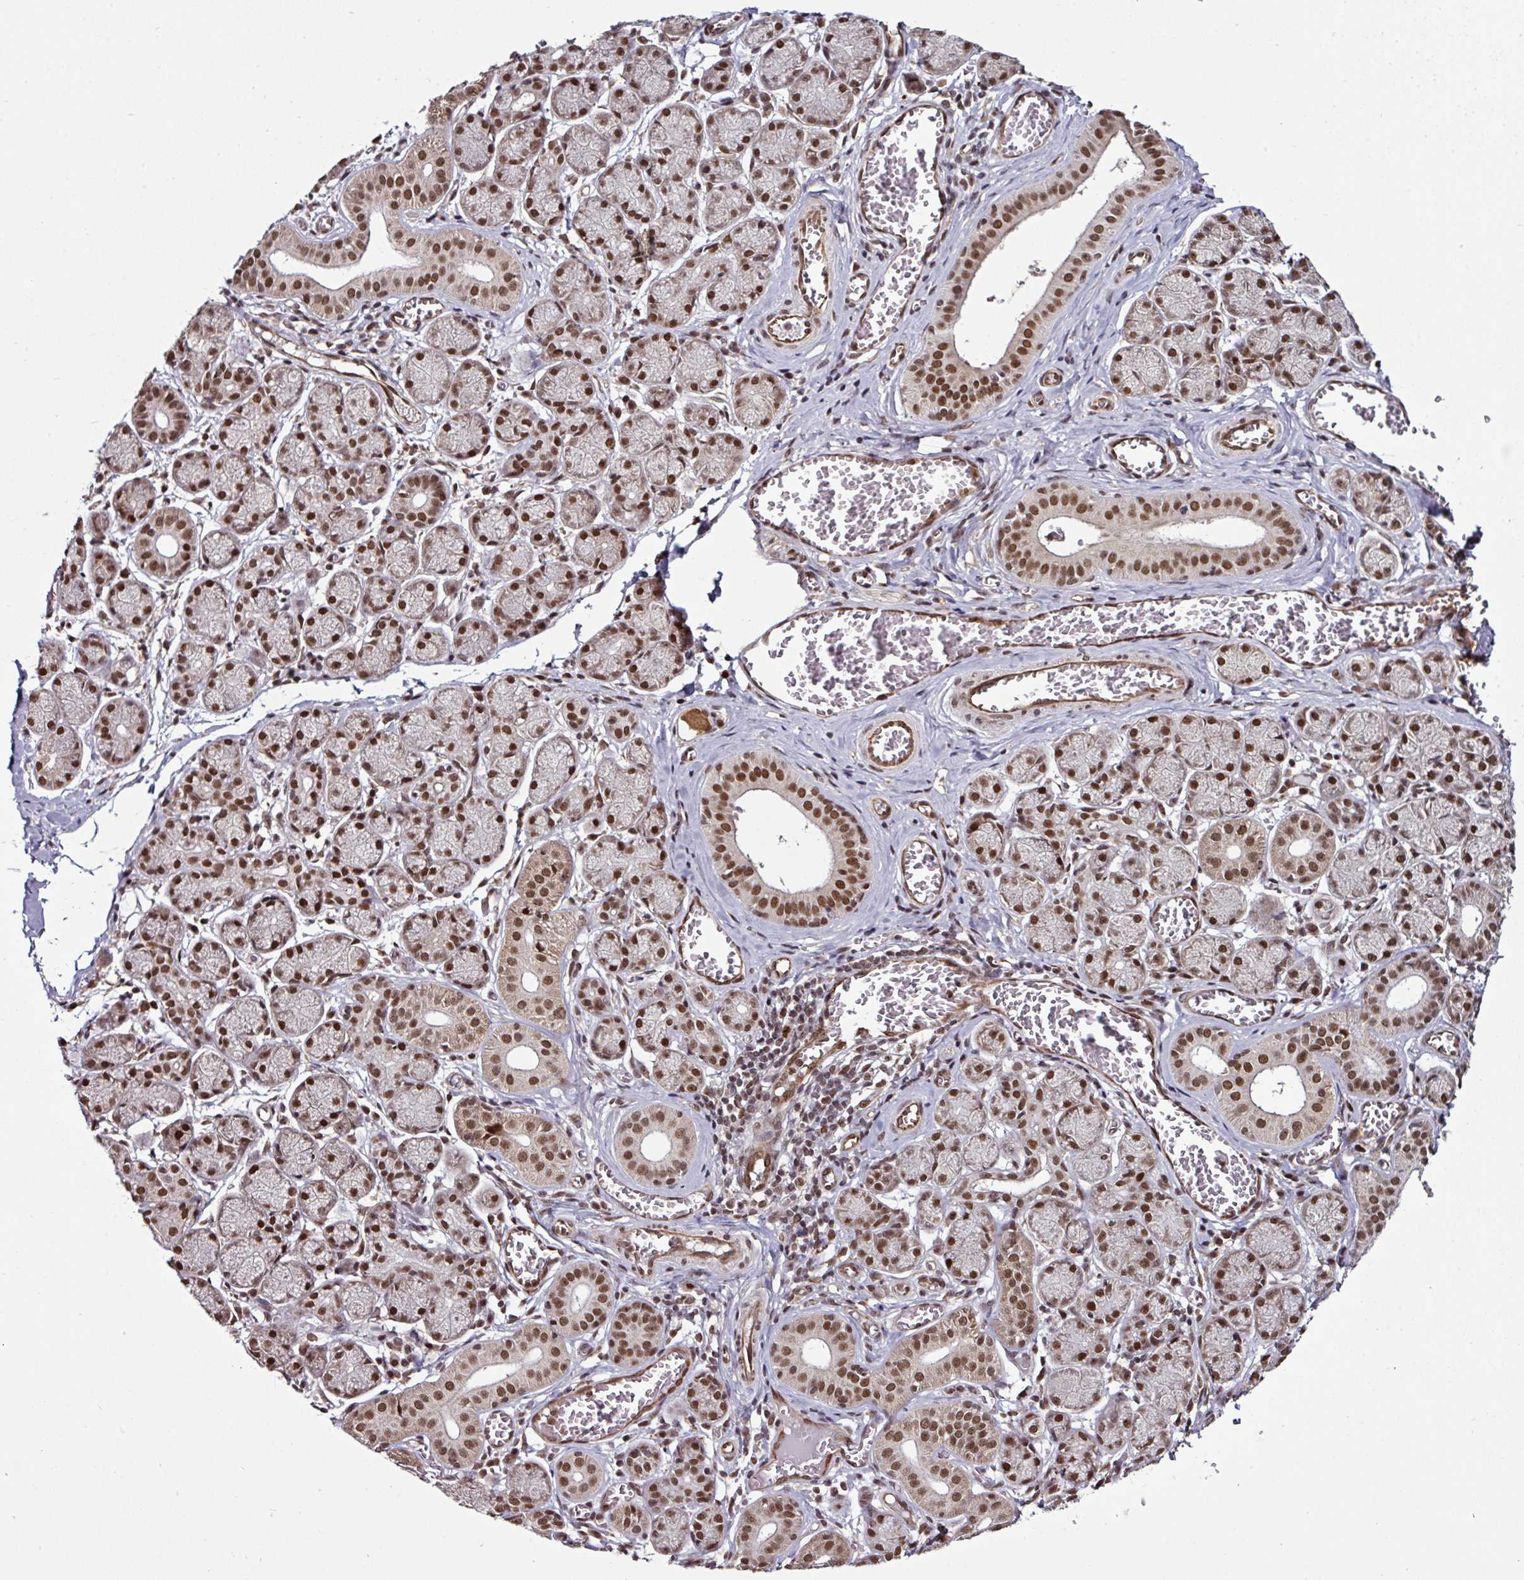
{"staining": {"intensity": "moderate", "quantity": ">75%", "location": "cytoplasmic/membranous,nuclear"}, "tissue": "salivary gland", "cell_type": "Glandular cells", "image_type": "normal", "snomed": [{"axis": "morphology", "description": "Normal tissue, NOS"}, {"axis": "topography", "description": "Salivary gland"}], "caption": "Immunohistochemistry staining of normal salivary gland, which reveals medium levels of moderate cytoplasmic/membranous,nuclear positivity in about >75% of glandular cells indicating moderate cytoplasmic/membranous,nuclear protein positivity. The staining was performed using DAB (brown) for protein detection and nuclei were counterstained in hematoxylin (blue).", "gene": "MORF4L2", "patient": {"sex": "female", "age": 24}}